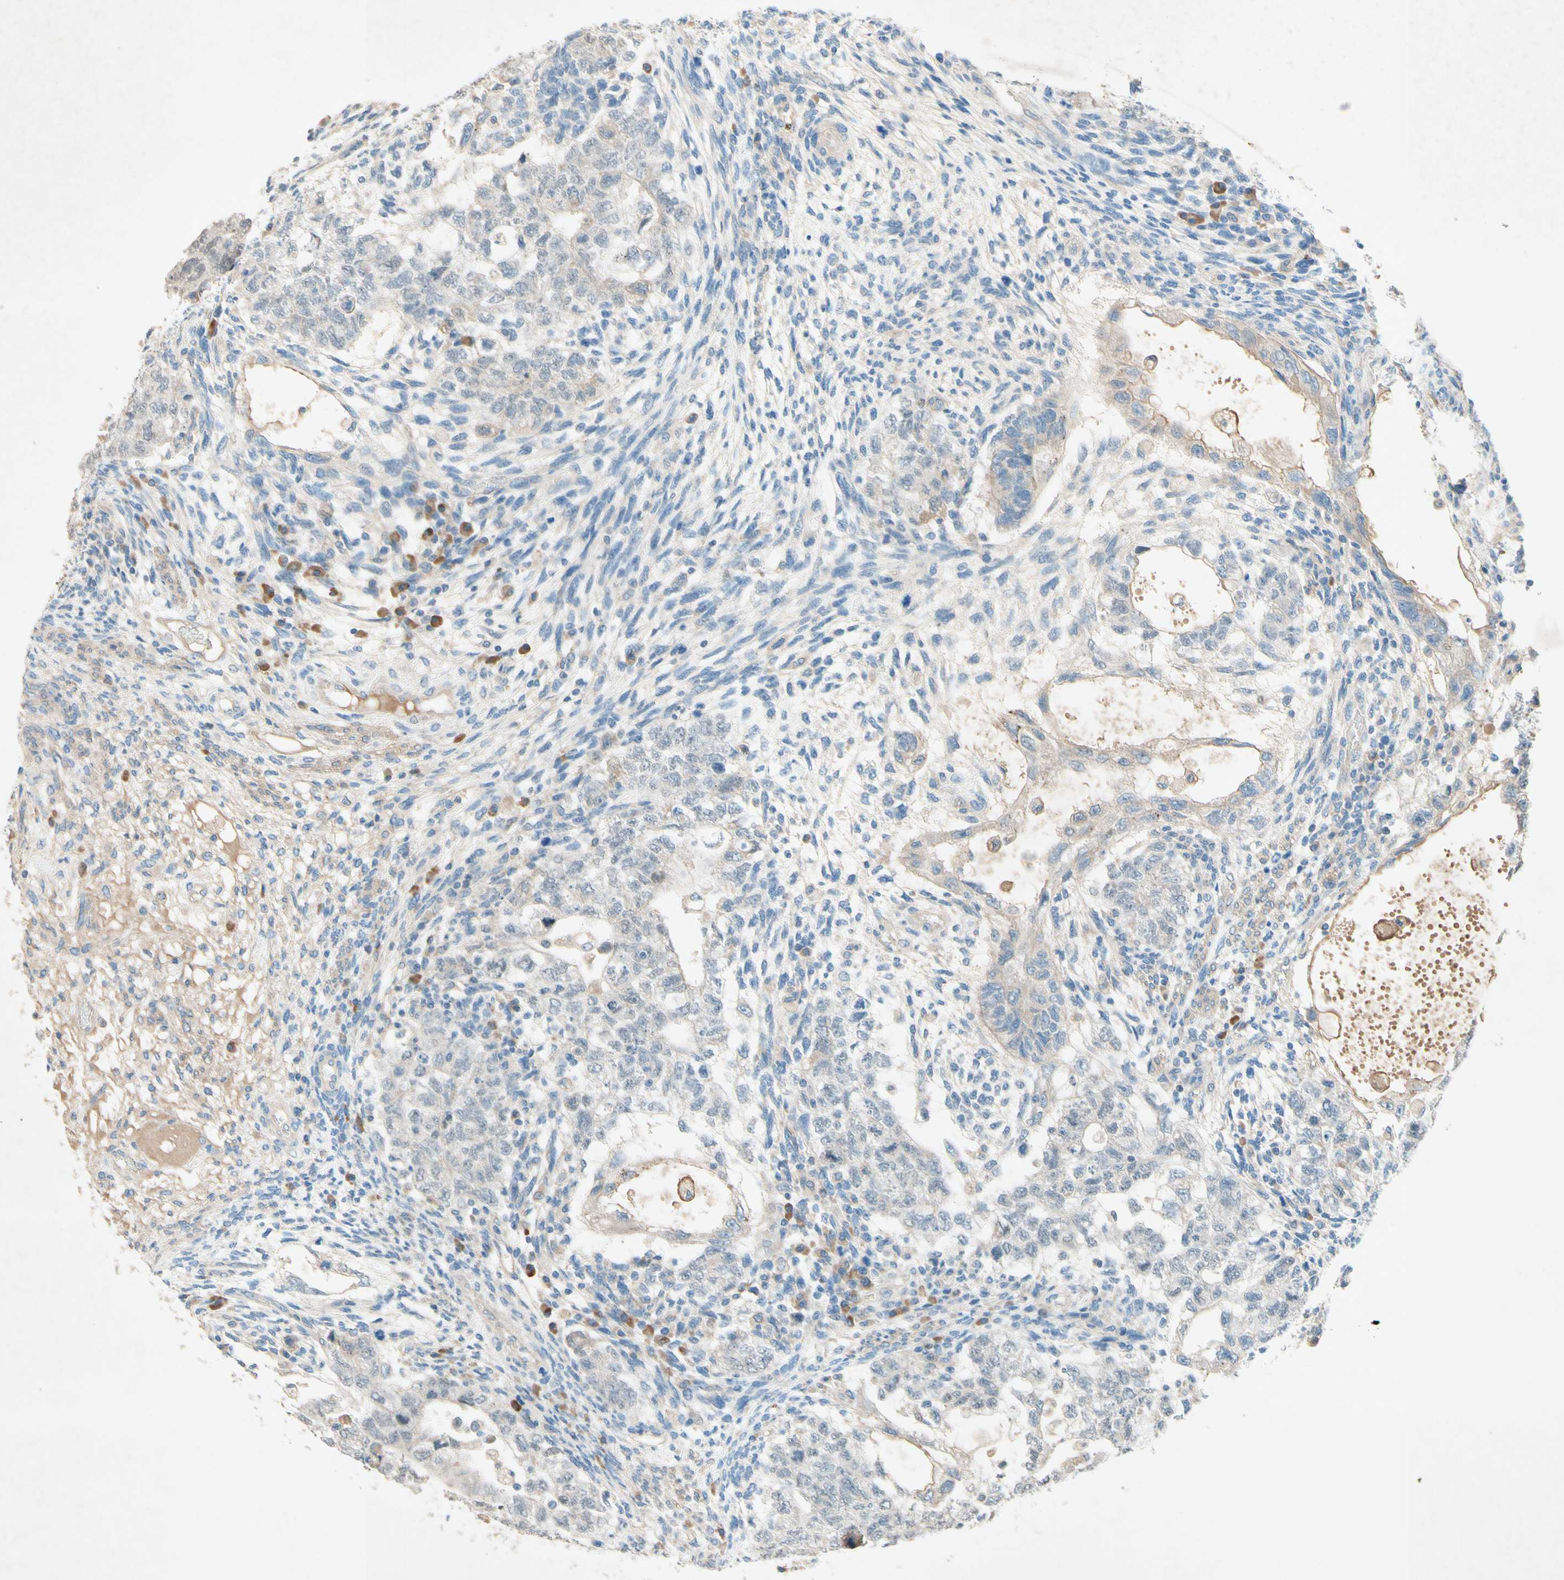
{"staining": {"intensity": "weak", "quantity": "<25%", "location": "cytoplasmic/membranous"}, "tissue": "testis cancer", "cell_type": "Tumor cells", "image_type": "cancer", "snomed": [{"axis": "morphology", "description": "Normal tissue, NOS"}, {"axis": "morphology", "description": "Carcinoma, Embryonal, NOS"}, {"axis": "topography", "description": "Testis"}], "caption": "This is a histopathology image of IHC staining of testis embryonal carcinoma, which shows no expression in tumor cells.", "gene": "IL2", "patient": {"sex": "male", "age": 36}}